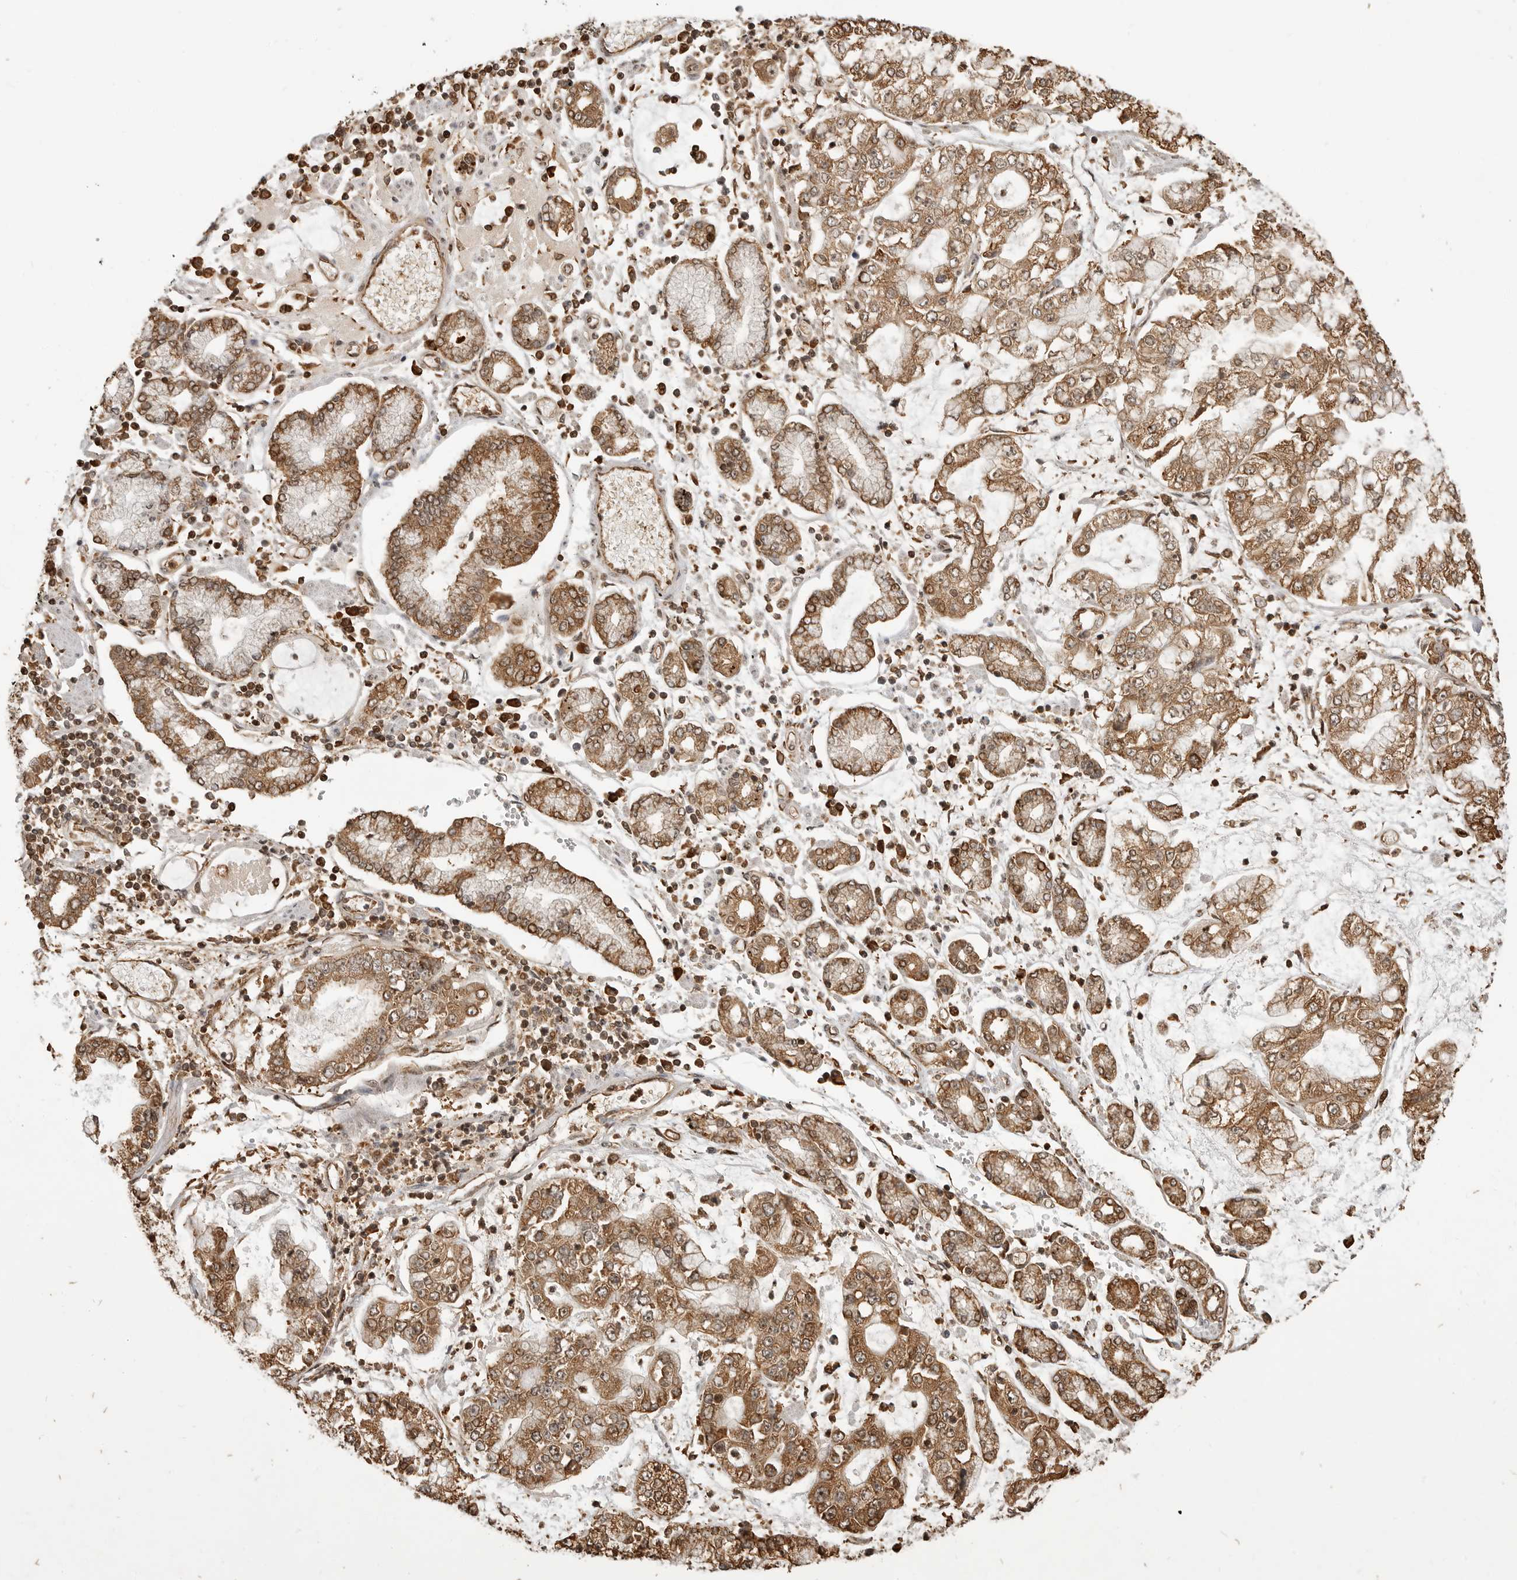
{"staining": {"intensity": "moderate", "quantity": ">75%", "location": "cytoplasmic/membranous,nuclear"}, "tissue": "stomach cancer", "cell_type": "Tumor cells", "image_type": "cancer", "snomed": [{"axis": "morphology", "description": "Adenocarcinoma, NOS"}, {"axis": "topography", "description": "Stomach"}], "caption": "Human stomach adenocarcinoma stained with a brown dye shows moderate cytoplasmic/membranous and nuclear positive positivity in about >75% of tumor cells.", "gene": "BMP2K", "patient": {"sex": "male", "age": 76}}